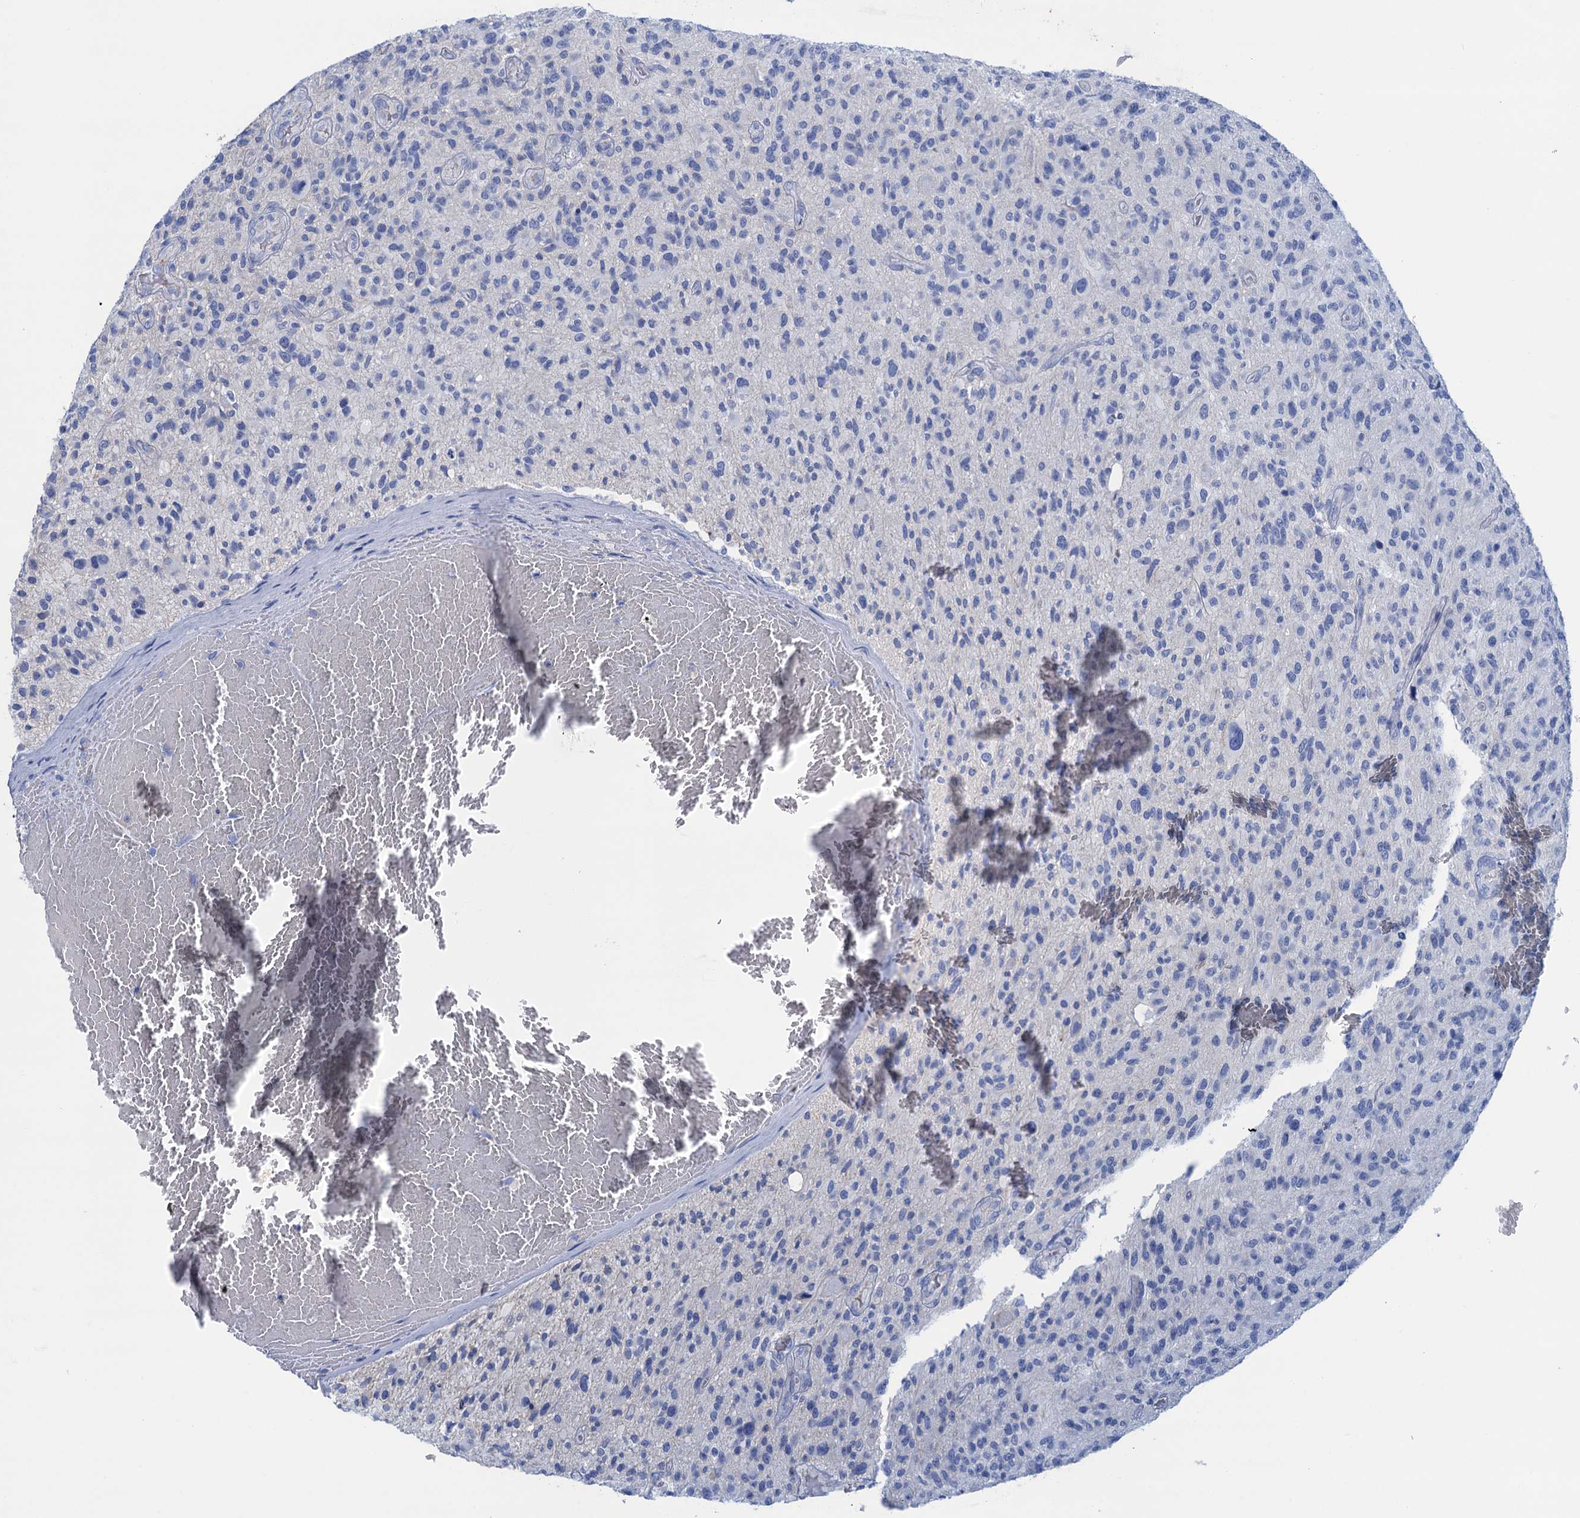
{"staining": {"intensity": "negative", "quantity": "none", "location": "none"}, "tissue": "glioma", "cell_type": "Tumor cells", "image_type": "cancer", "snomed": [{"axis": "morphology", "description": "Glioma, malignant, High grade"}, {"axis": "topography", "description": "Brain"}], "caption": "An immunohistochemistry image of malignant high-grade glioma is shown. There is no staining in tumor cells of malignant high-grade glioma.", "gene": "CALML5", "patient": {"sex": "male", "age": 47}}